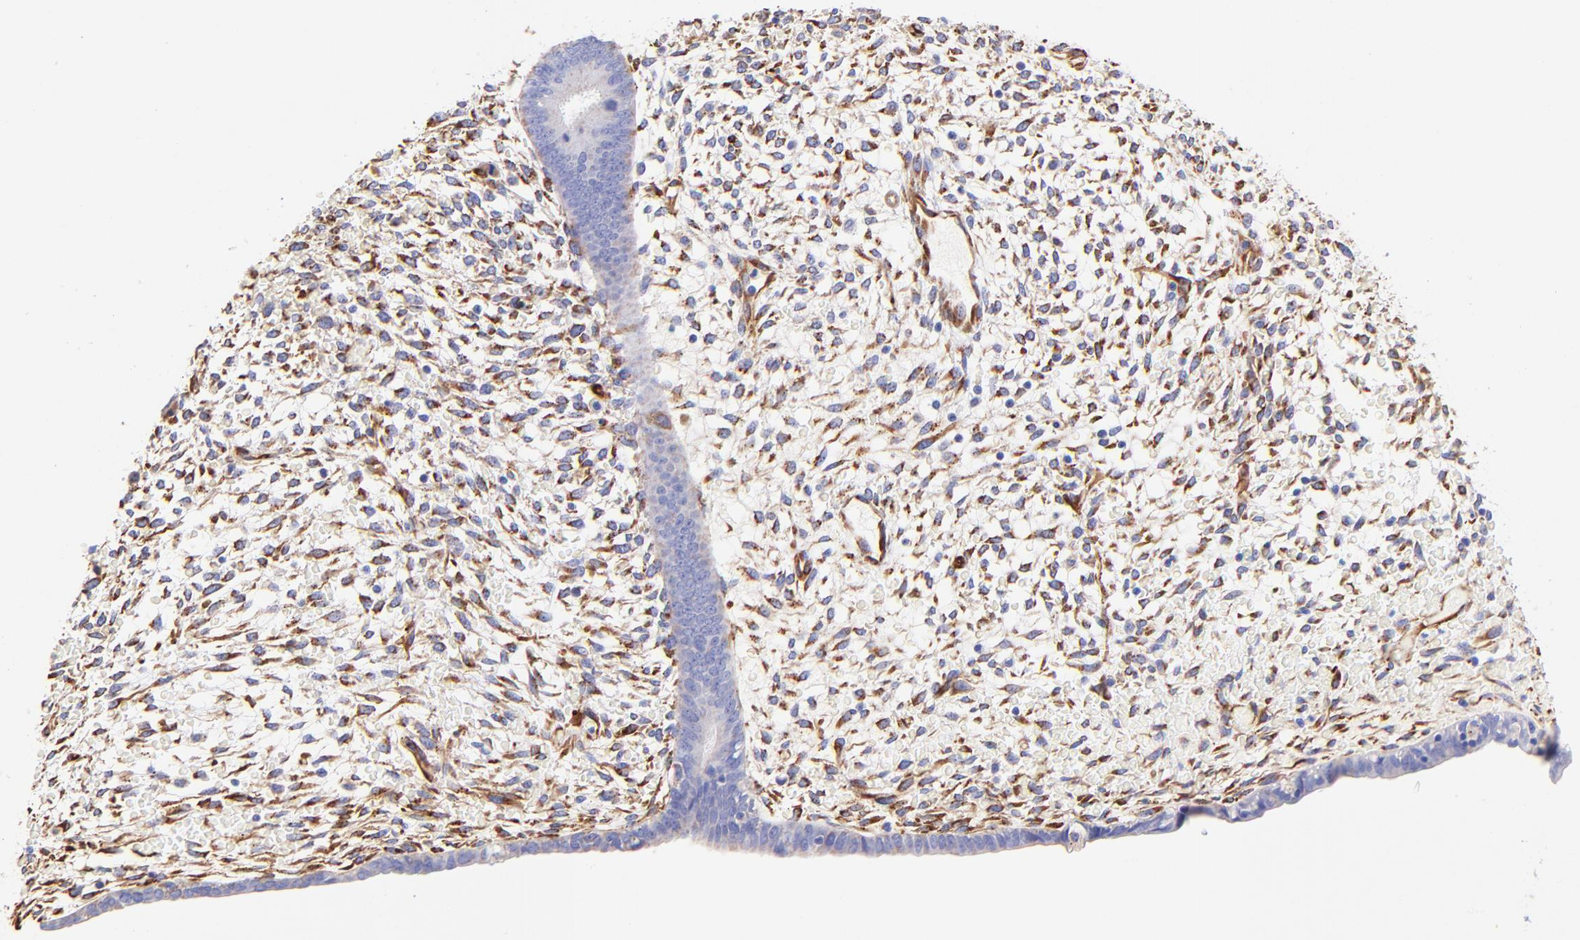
{"staining": {"intensity": "weak", "quantity": ">75%", "location": "cytoplasmic/membranous"}, "tissue": "endometrium", "cell_type": "Cells in endometrial stroma", "image_type": "normal", "snomed": [{"axis": "morphology", "description": "Normal tissue, NOS"}, {"axis": "topography", "description": "Endometrium"}], "caption": "Protein analysis of normal endometrium exhibits weak cytoplasmic/membranous expression in about >75% of cells in endometrial stroma.", "gene": "SPARC", "patient": {"sex": "female", "age": 42}}